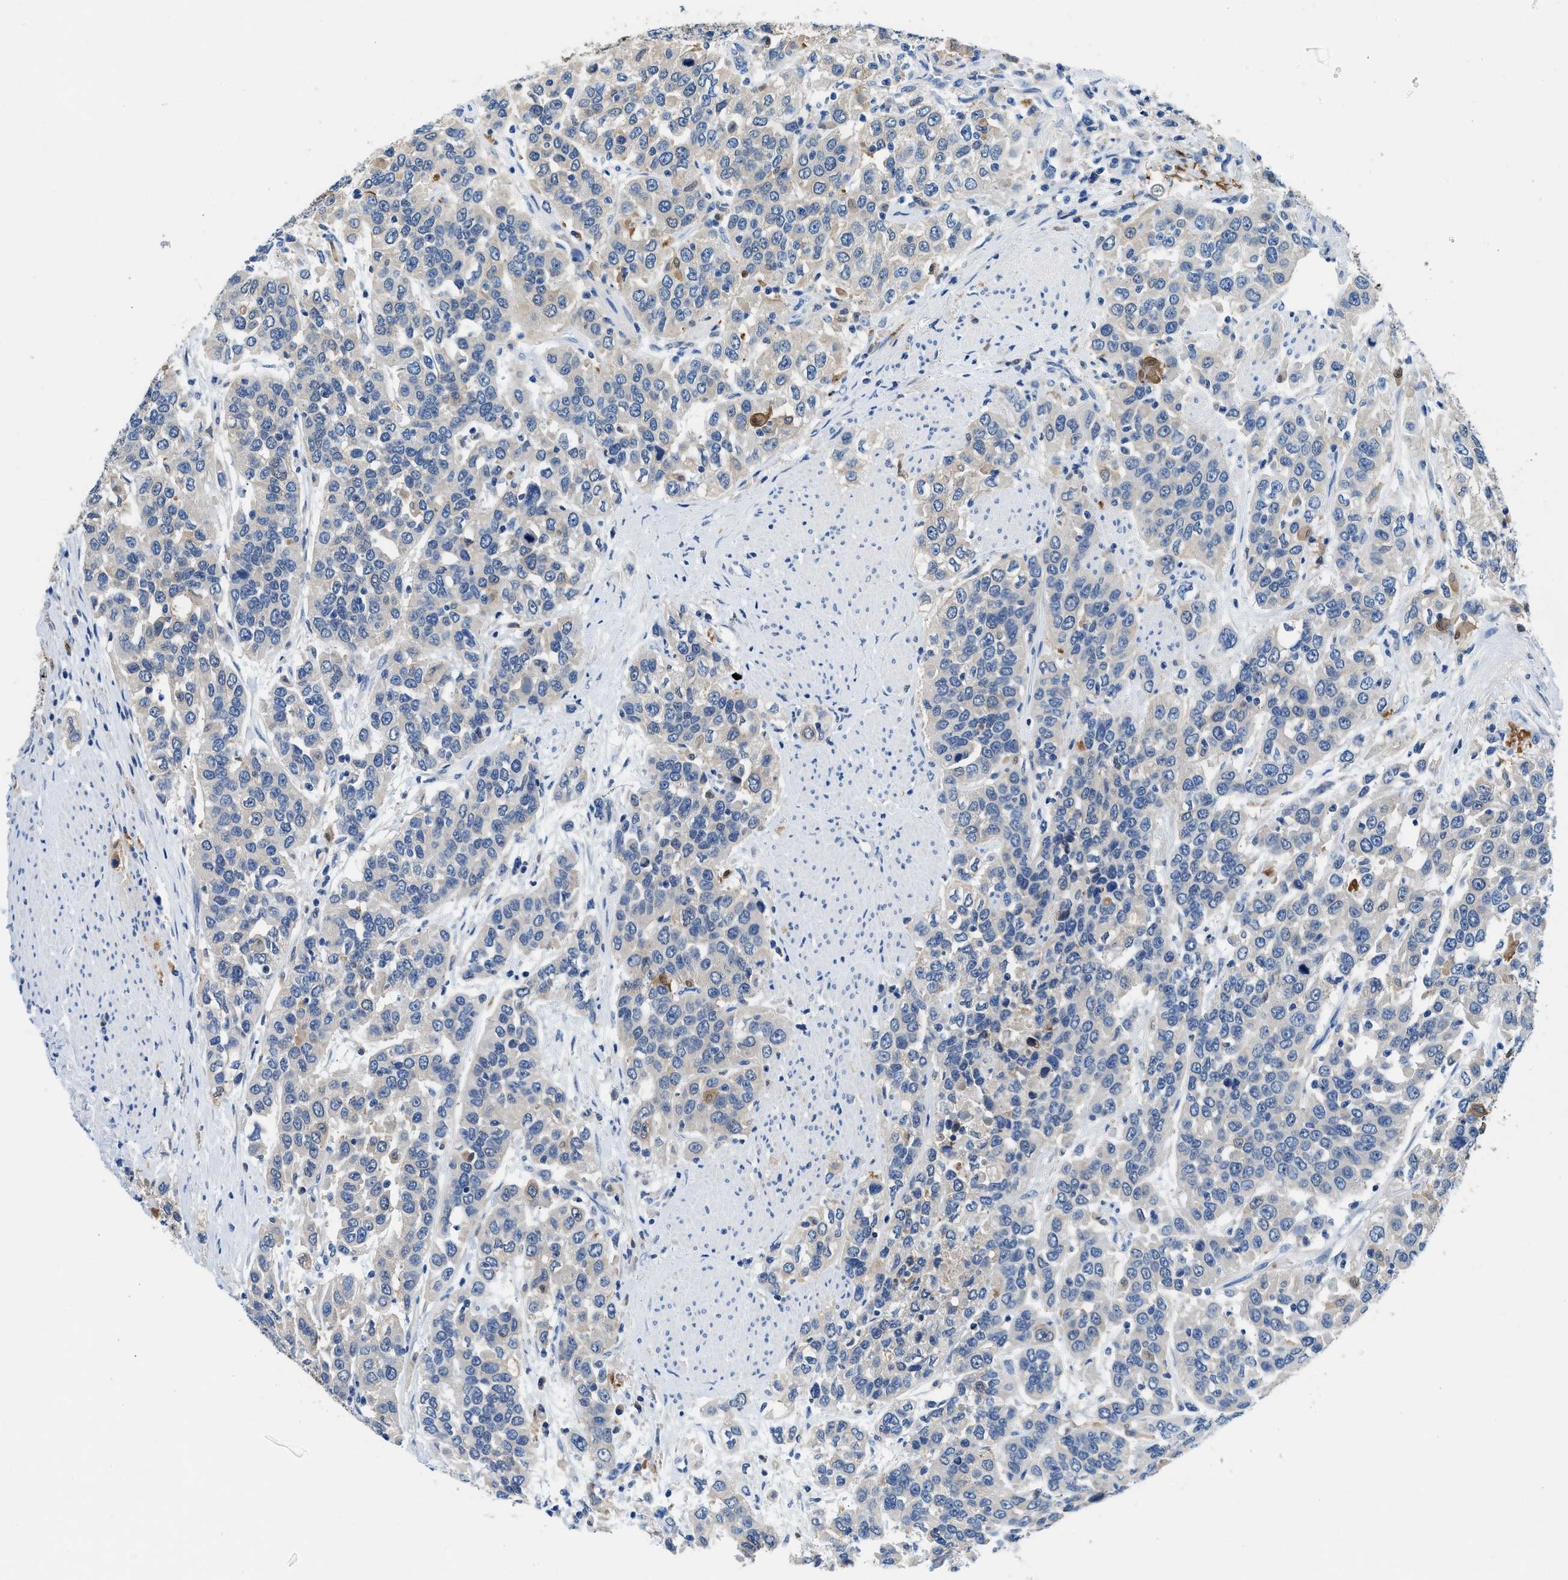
{"staining": {"intensity": "negative", "quantity": "none", "location": "none"}, "tissue": "urothelial cancer", "cell_type": "Tumor cells", "image_type": "cancer", "snomed": [{"axis": "morphology", "description": "Urothelial carcinoma, High grade"}, {"axis": "topography", "description": "Urinary bladder"}], "caption": "Immunohistochemistry (IHC) histopathology image of urothelial carcinoma (high-grade) stained for a protein (brown), which reveals no expression in tumor cells. Brightfield microscopy of immunohistochemistry stained with DAB (brown) and hematoxylin (blue), captured at high magnification.", "gene": "FADS6", "patient": {"sex": "female", "age": 80}}